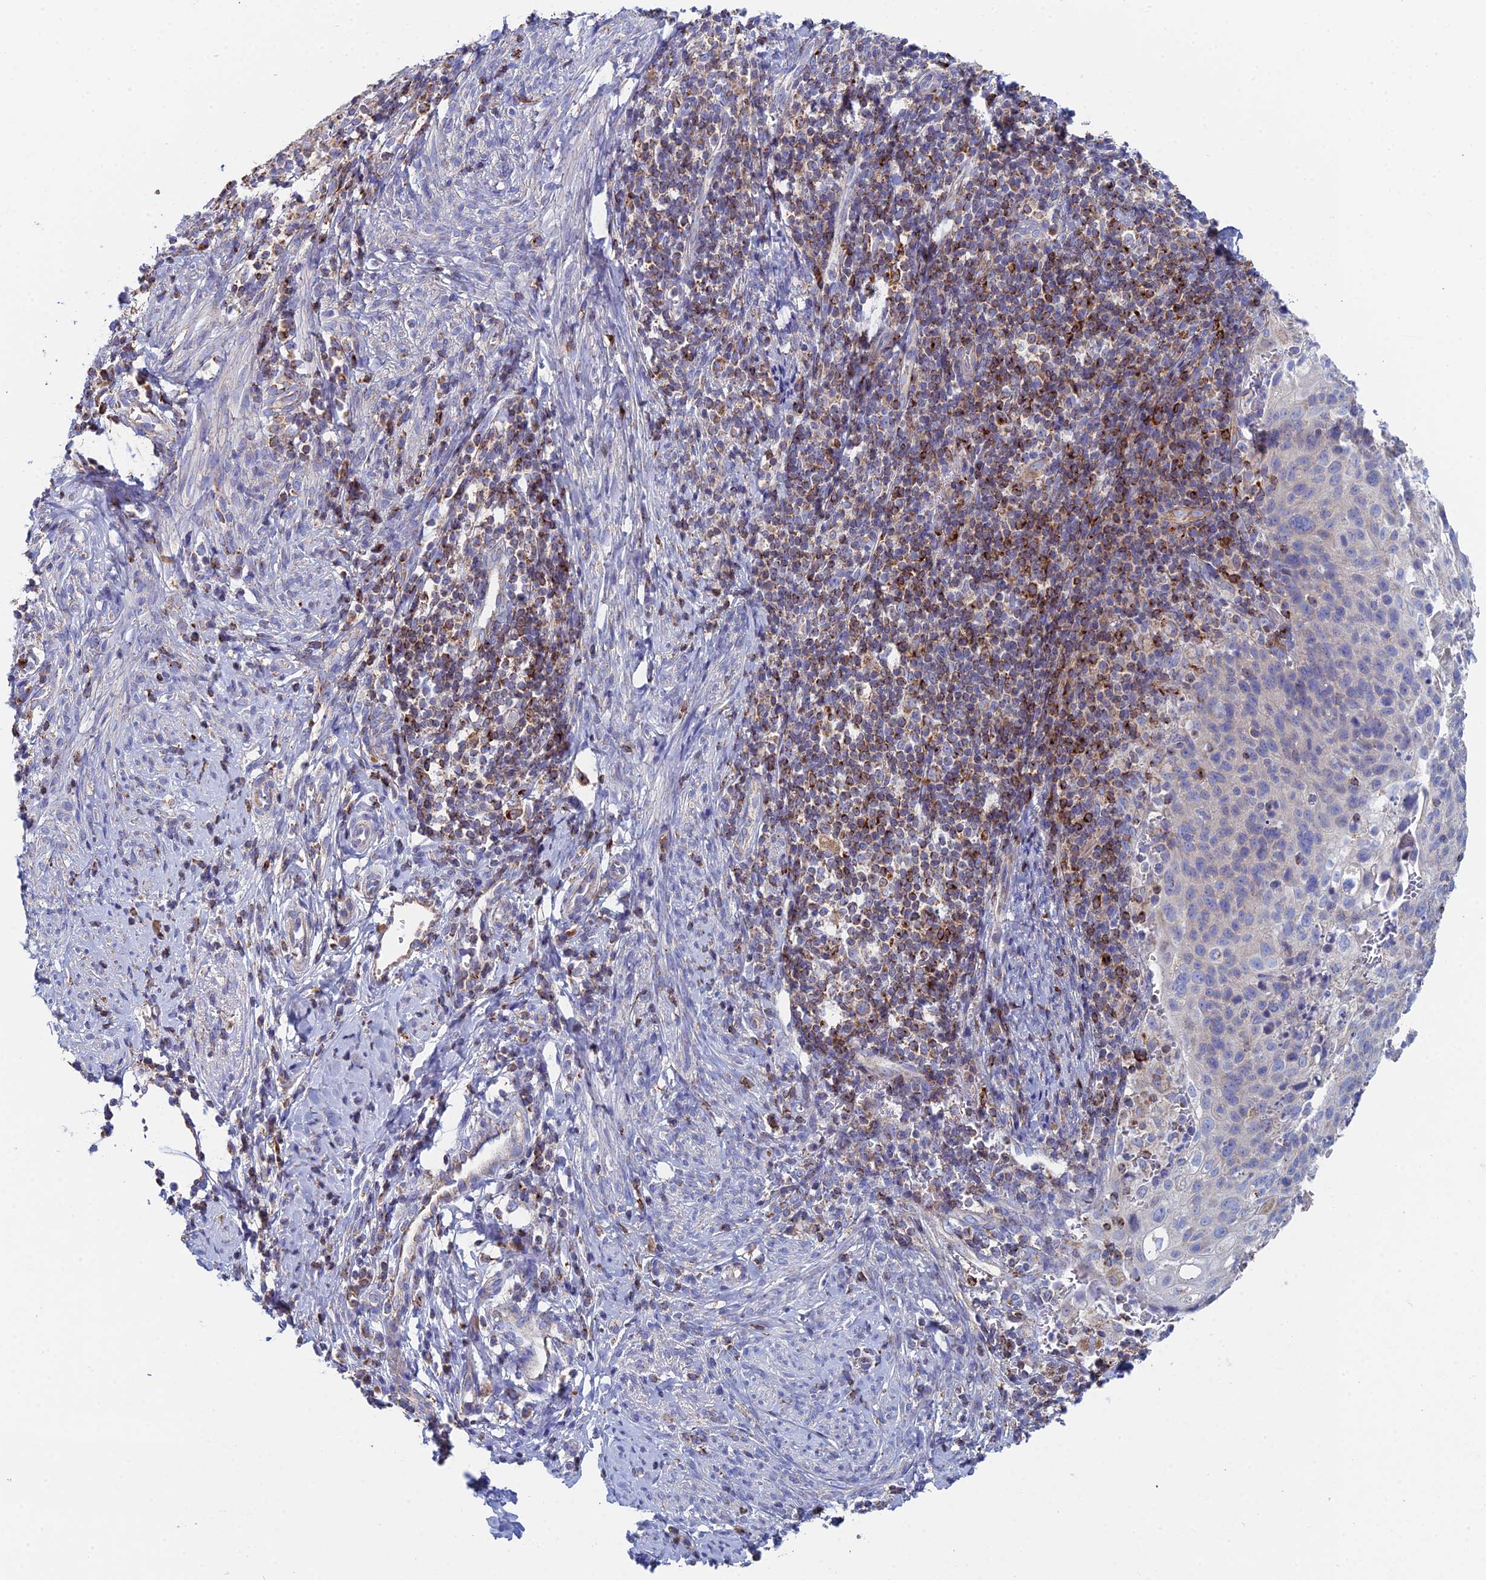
{"staining": {"intensity": "weak", "quantity": "<25%", "location": "cytoplasmic/membranous"}, "tissue": "cervical cancer", "cell_type": "Tumor cells", "image_type": "cancer", "snomed": [{"axis": "morphology", "description": "Squamous cell carcinoma, NOS"}, {"axis": "topography", "description": "Cervix"}], "caption": "Immunohistochemical staining of human cervical cancer demonstrates no significant positivity in tumor cells.", "gene": "SPOCK2", "patient": {"sex": "female", "age": 70}}